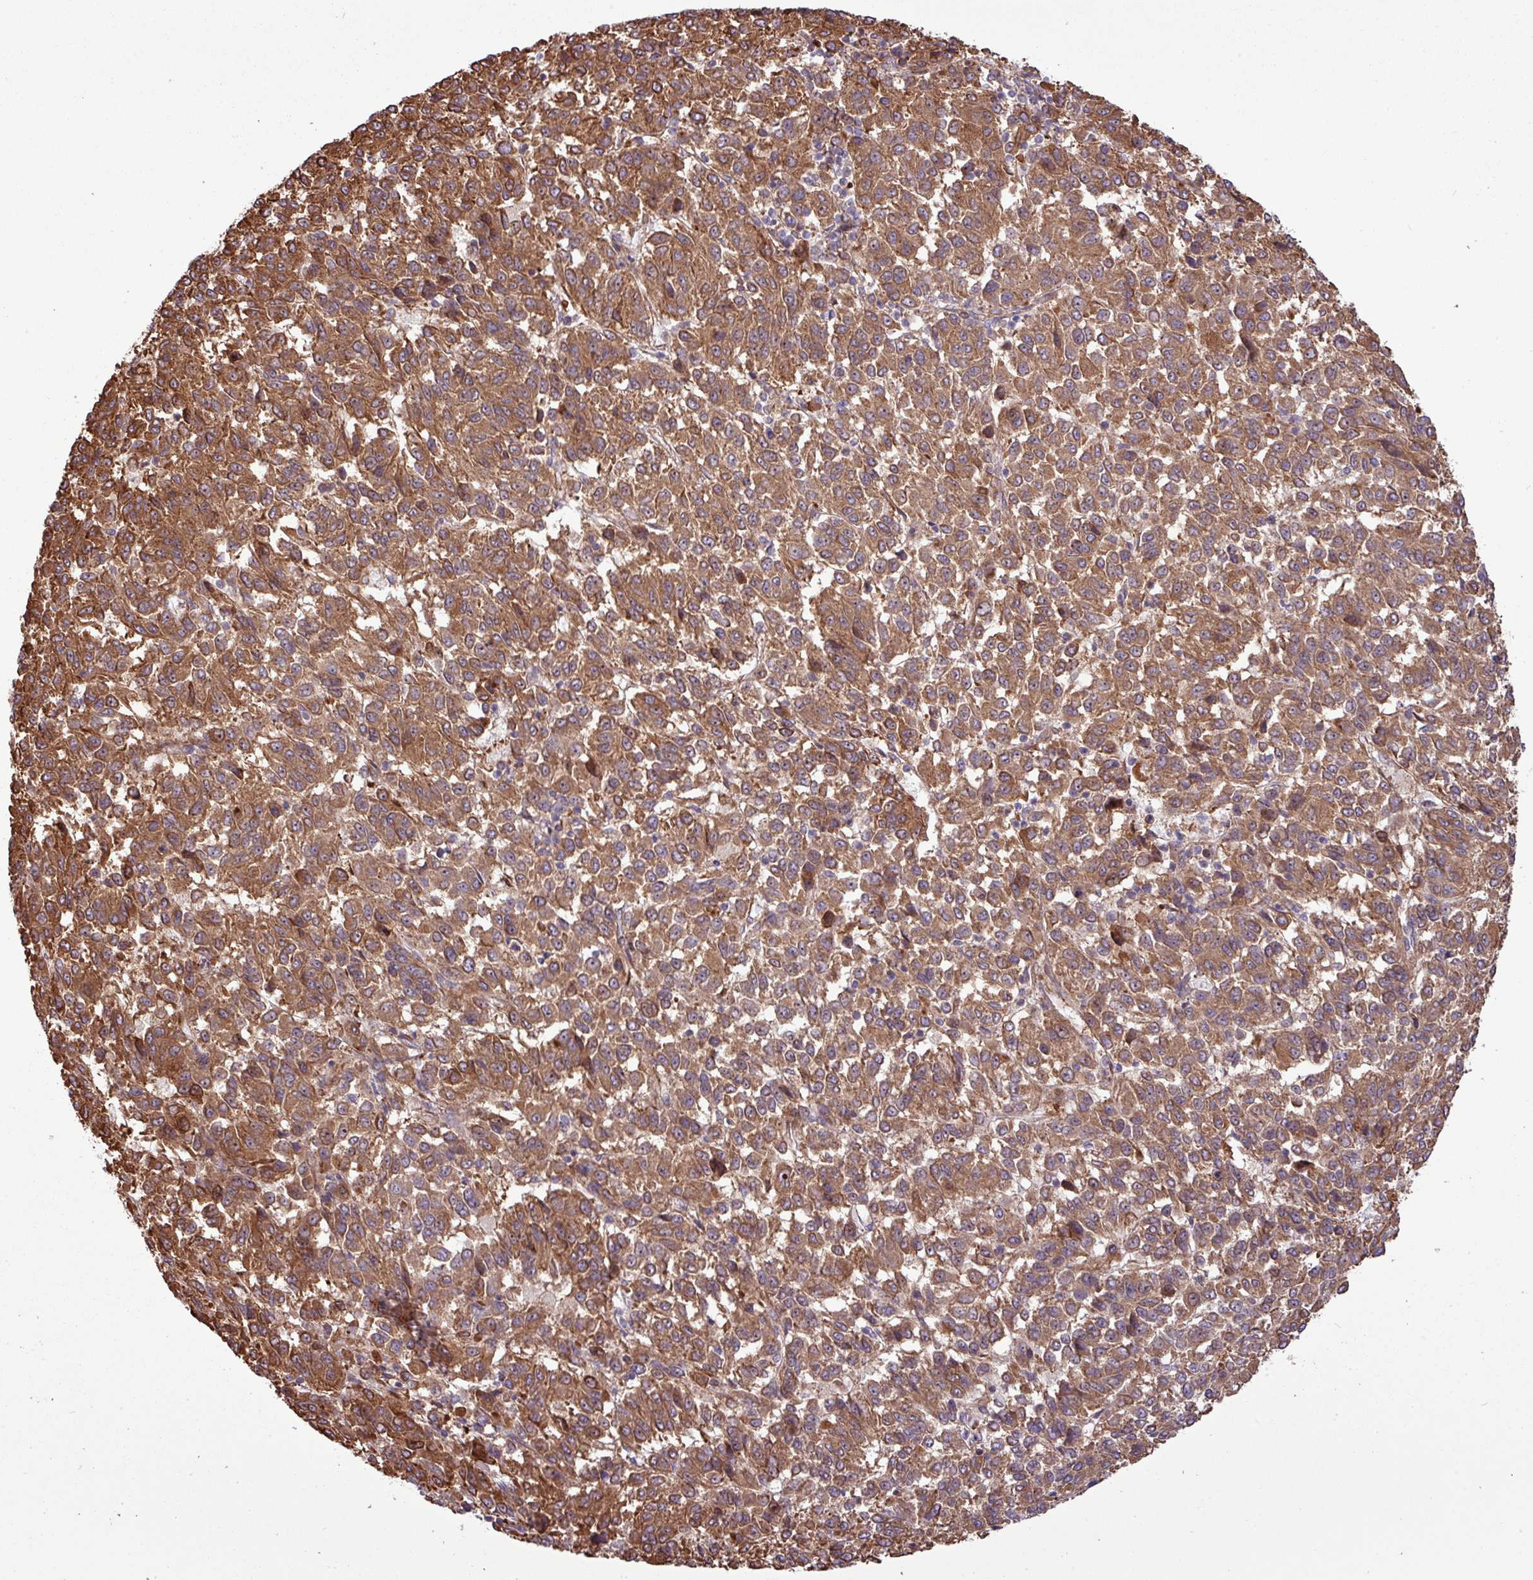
{"staining": {"intensity": "strong", "quantity": ">75%", "location": "cytoplasmic/membranous"}, "tissue": "melanoma", "cell_type": "Tumor cells", "image_type": "cancer", "snomed": [{"axis": "morphology", "description": "Malignant melanoma, Metastatic site"}, {"axis": "topography", "description": "Lung"}], "caption": "IHC image of human malignant melanoma (metastatic site) stained for a protein (brown), which demonstrates high levels of strong cytoplasmic/membranous staining in approximately >75% of tumor cells.", "gene": "ZNF300", "patient": {"sex": "male", "age": 64}}